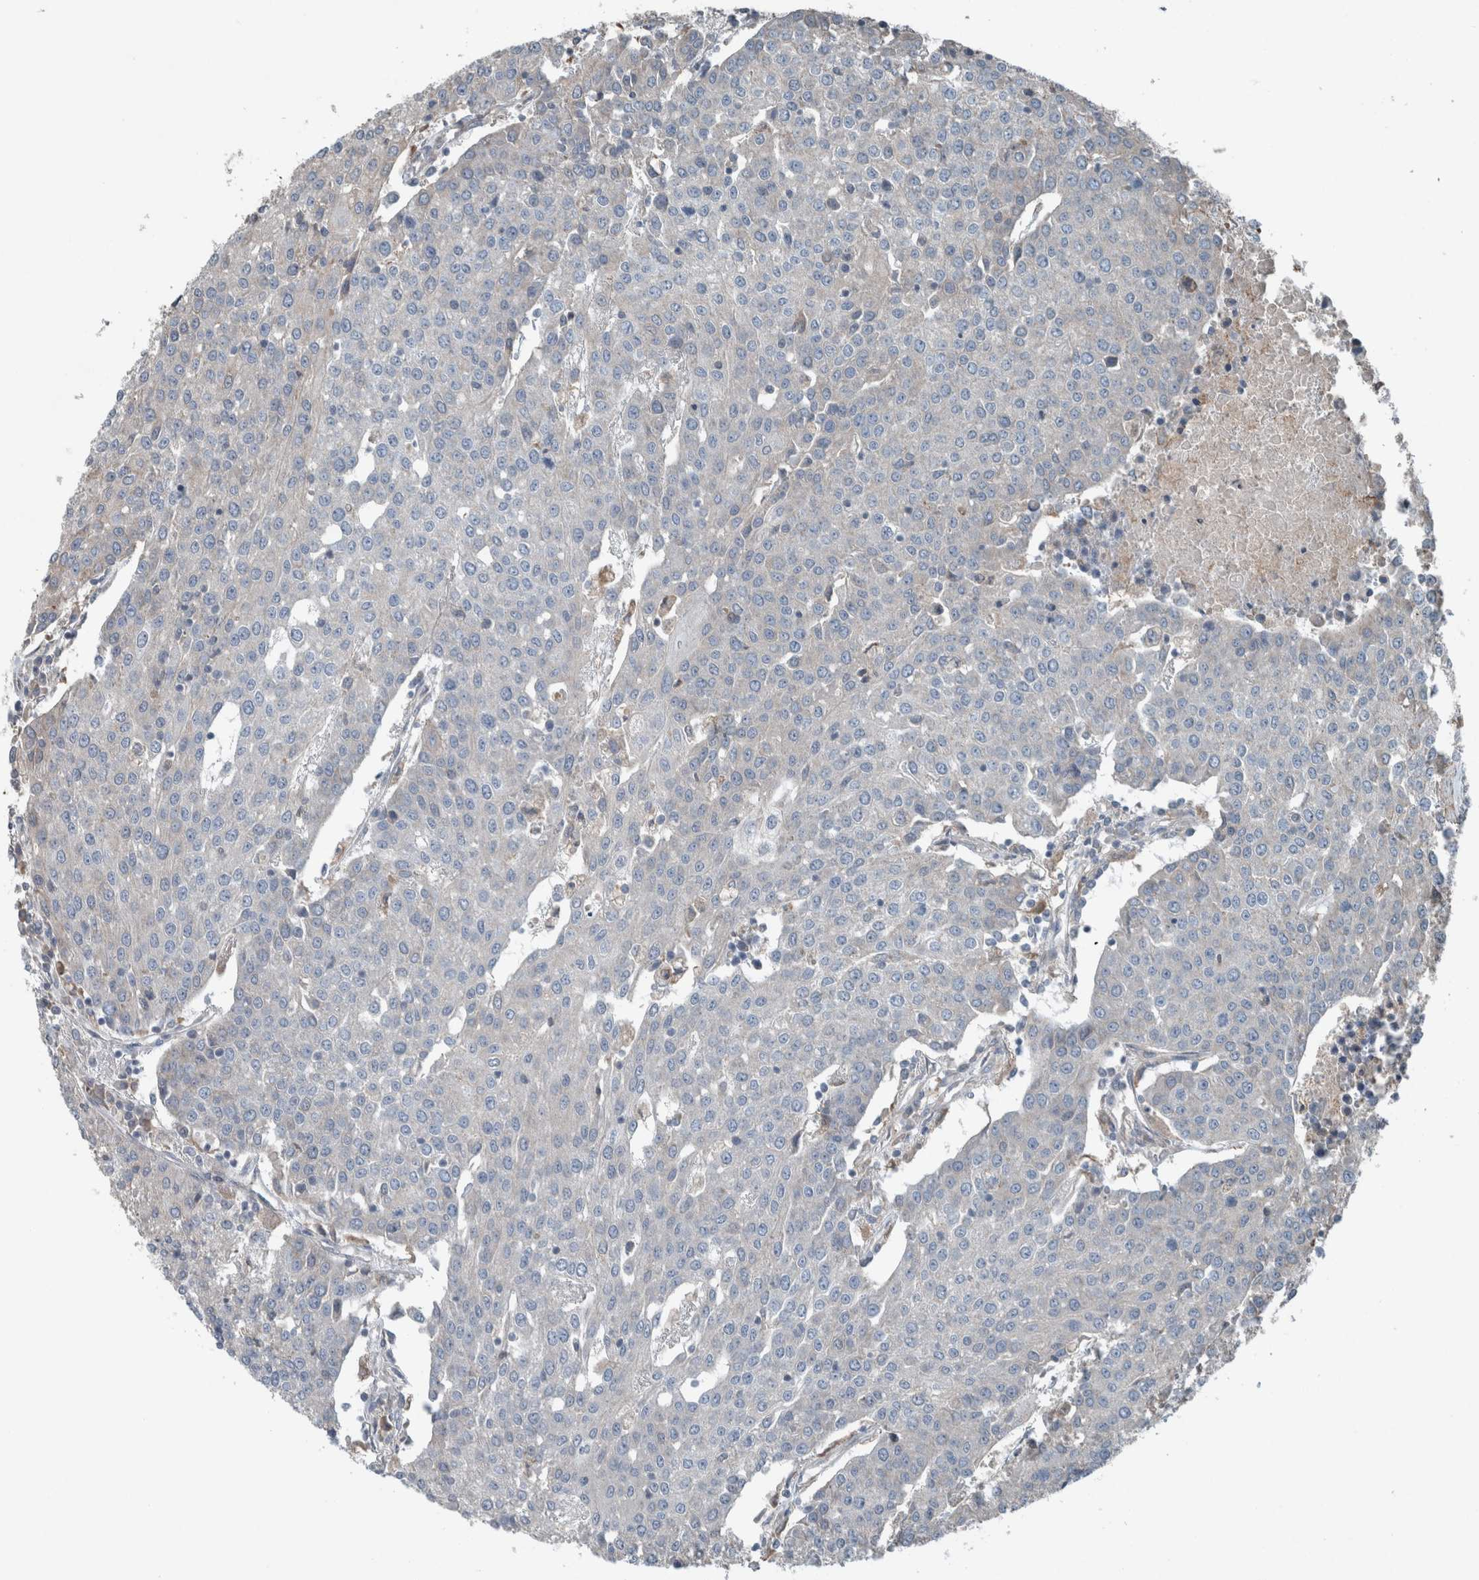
{"staining": {"intensity": "negative", "quantity": "none", "location": "none"}, "tissue": "urothelial cancer", "cell_type": "Tumor cells", "image_type": "cancer", "snomed": [{"axis": "morphology", "description": "Urothelial carcinoma, High grade"}, {"axis": "topography", "description": "Urinary bladder"}], "caption": "The immunohistochemistry micrograph has no significant expression in tumor cells of urothelial carcinoma (high-grade) tissue. (Brightfield microscopy of DAB (3,3'-diaminobenzidine) immunohistochemistry (IHC) at high magnification).", "gene": "JADE2", "patient": {"sex": "female", "age": 85}}